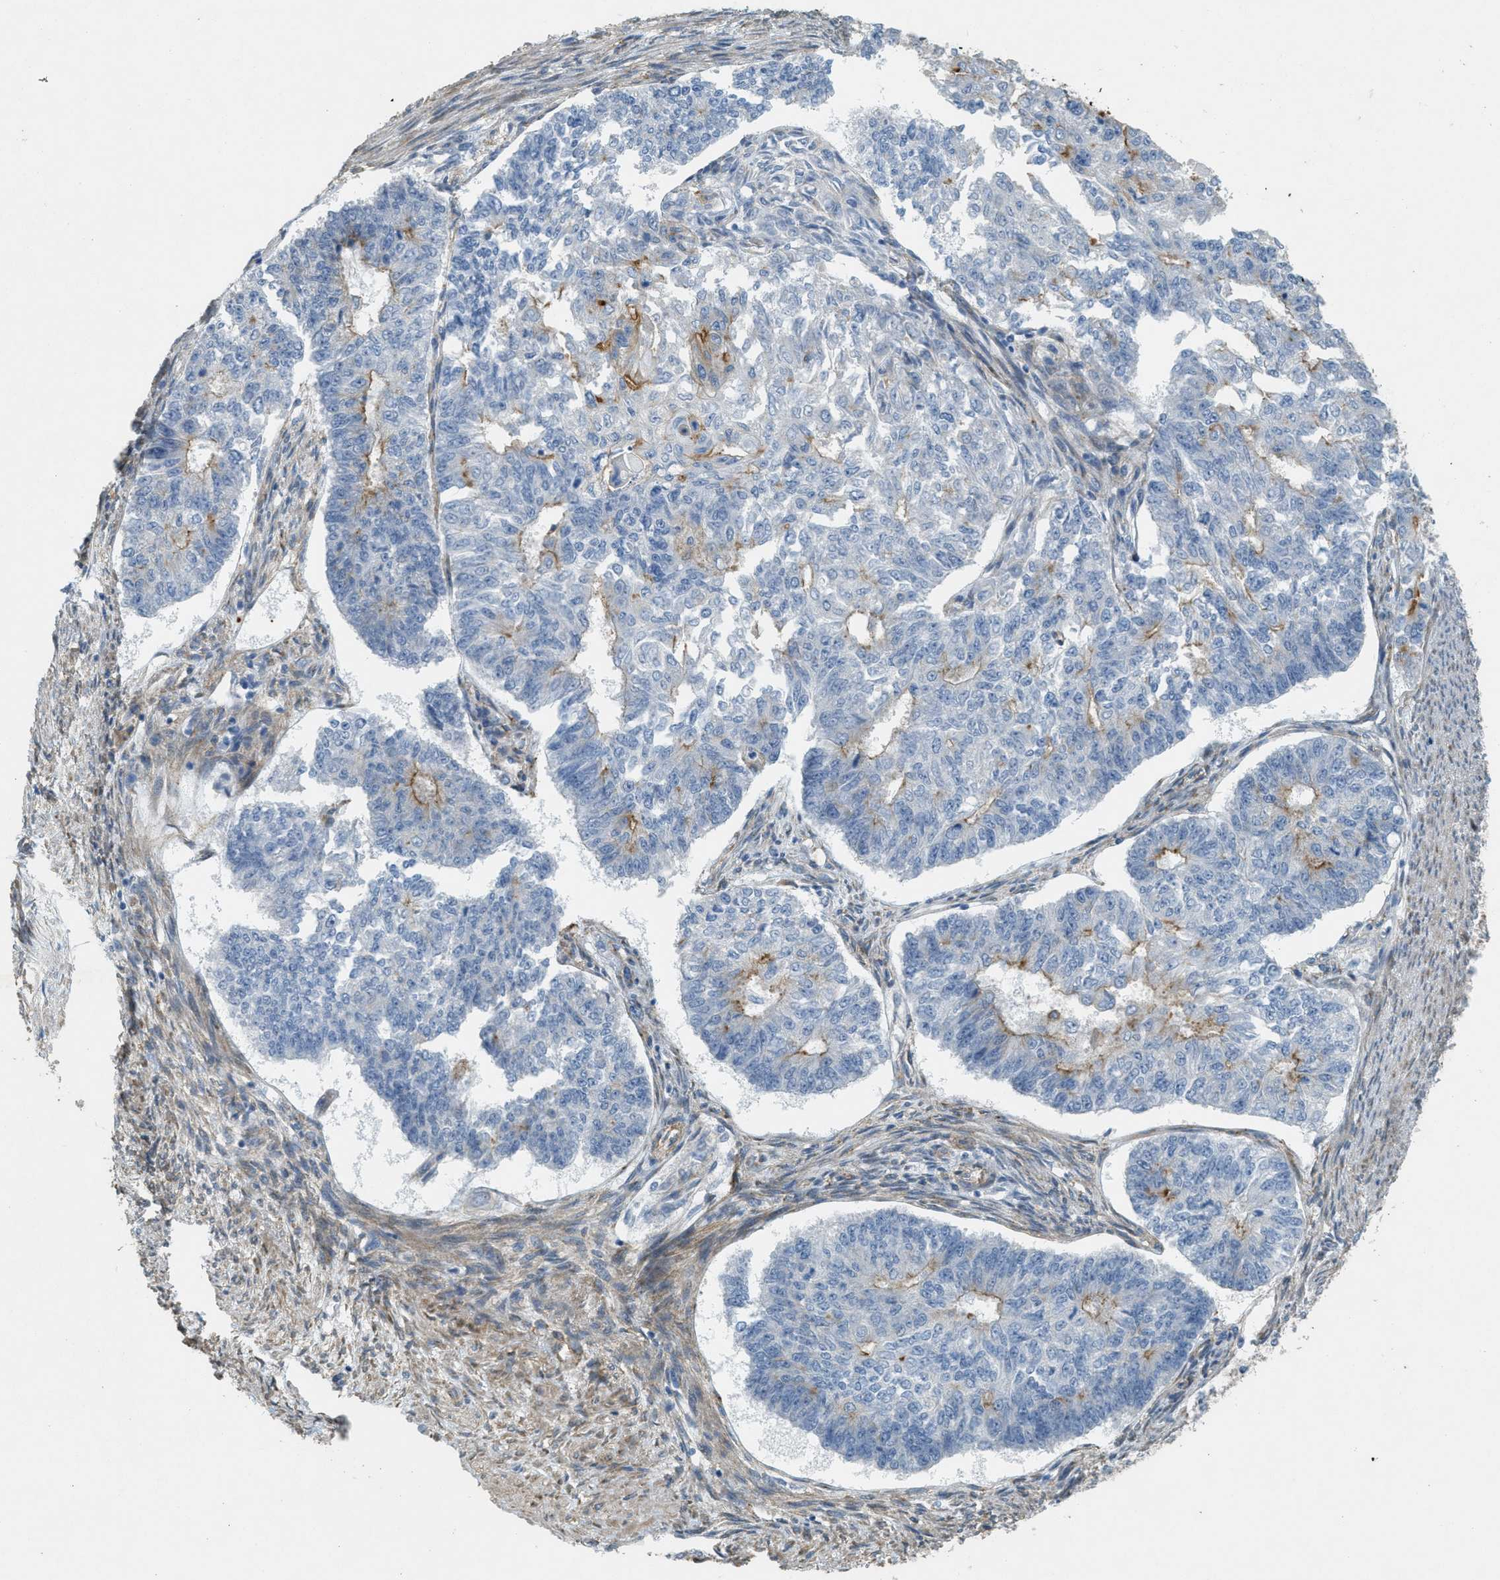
{"staining": {"intensity": "moderate", "quantity": "<25%", "location": "cytoplasmic/membranous"}, "tissue": "endometrial cancer", "cell_type": "Tumor cells", "image_type": "cancer", "snomed": [{"axis": "morphology", "description": "Adenocarcinoma, NOS"}, {"axis": "topography", "description": "Endometrium"}], "caption": "Endometrial cancer (adenocarcinoma) was stained to show a protein in brown. There is low levels of moderate cytoplasmic/membranous expression in approximately <25% of tumor cells.", "gene": "ADCY5", "patient": {"sex": "female", "age": 32}}